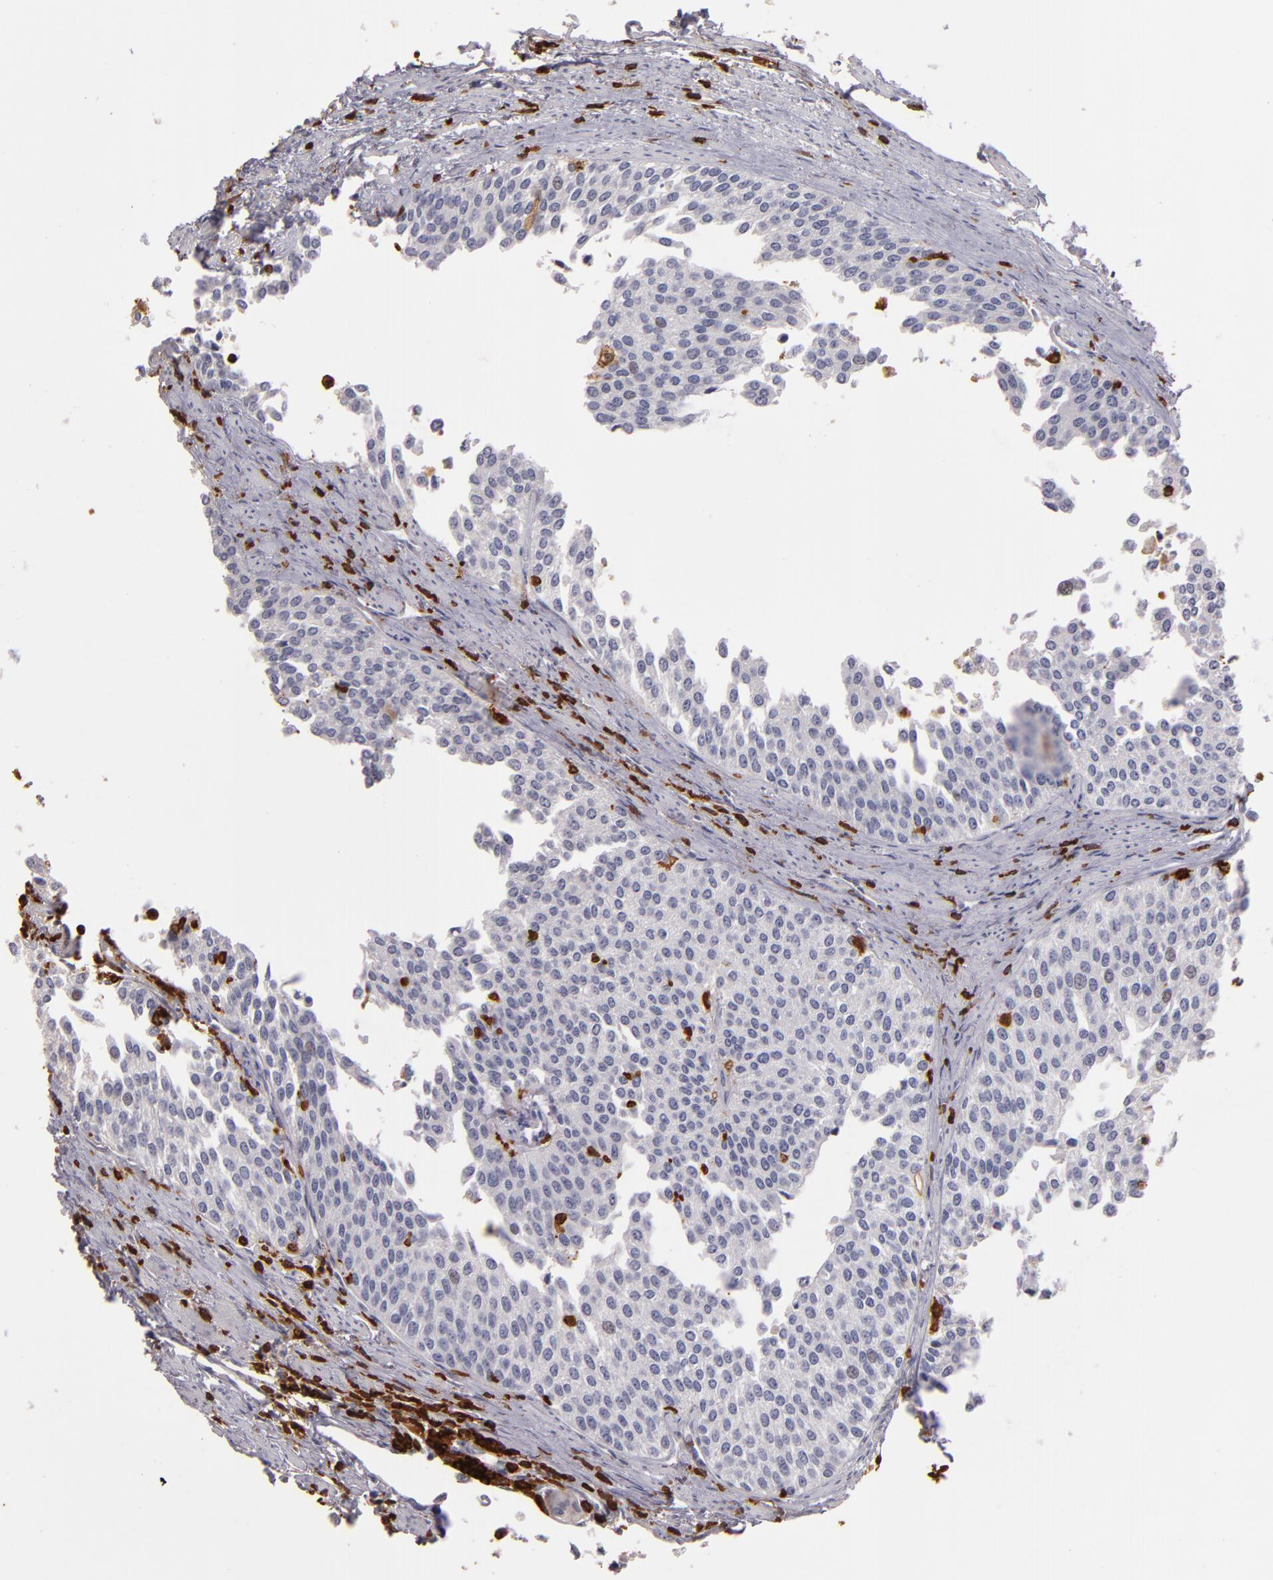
{"staining": {"intensity": "negative", "quantity": "none", "location": "none"}, "tissue": "urothelial cancer", "cell_type": "Tumor cells", "image_type": "cancer", "snomed": [{"axis": "morphology", "description": "Urothelial carcinoma, Low grade"}, {"axis": "topography", "description": "Urinary bladder"}], "caption": "Micrograph shows no significant protein staining in tumor cells of urothelial cancer.", "gene": "WAS", "patient": {"sex": "female", "age": 73}}